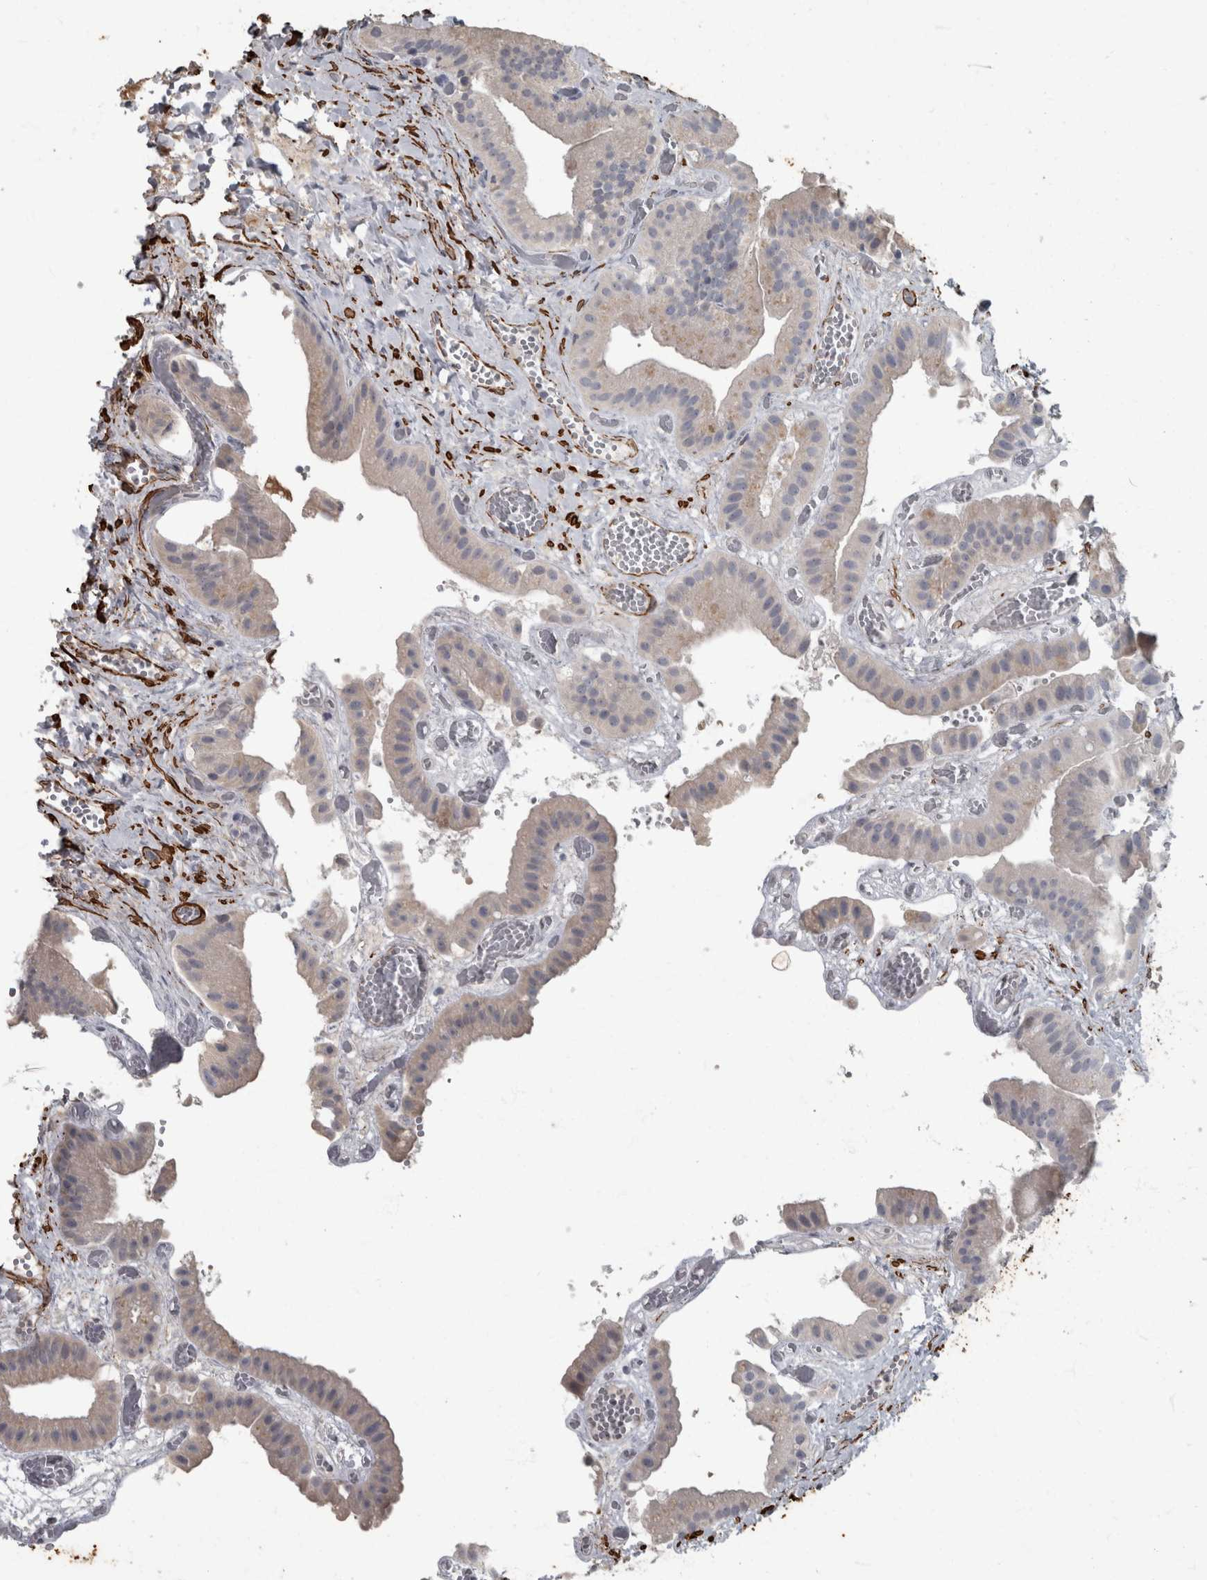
{"staining": {"intensity": "negative", "quantity": "none", "location": "none"}, "tissue": "gallbladder", "cell_type": "Glandular cells", "image_type": "normal", "snomed": [{"axis": "morphology", "description": "Normal tissue, NOS"}, {"axis": "topography", "description": "Gallbladder"}], "caption": "The micrograph demonstrates no significant positivity in glandular cells of gallbladder. The staining was performed using DAB (3,3'-diaminobenzidine) to visualize the protein expression in brown, while the nuclei were stained in blue with hematoxylin (Magnification: 20x).", "gene": "MASTL", "patient": {"sex": "female", "age": 64}}